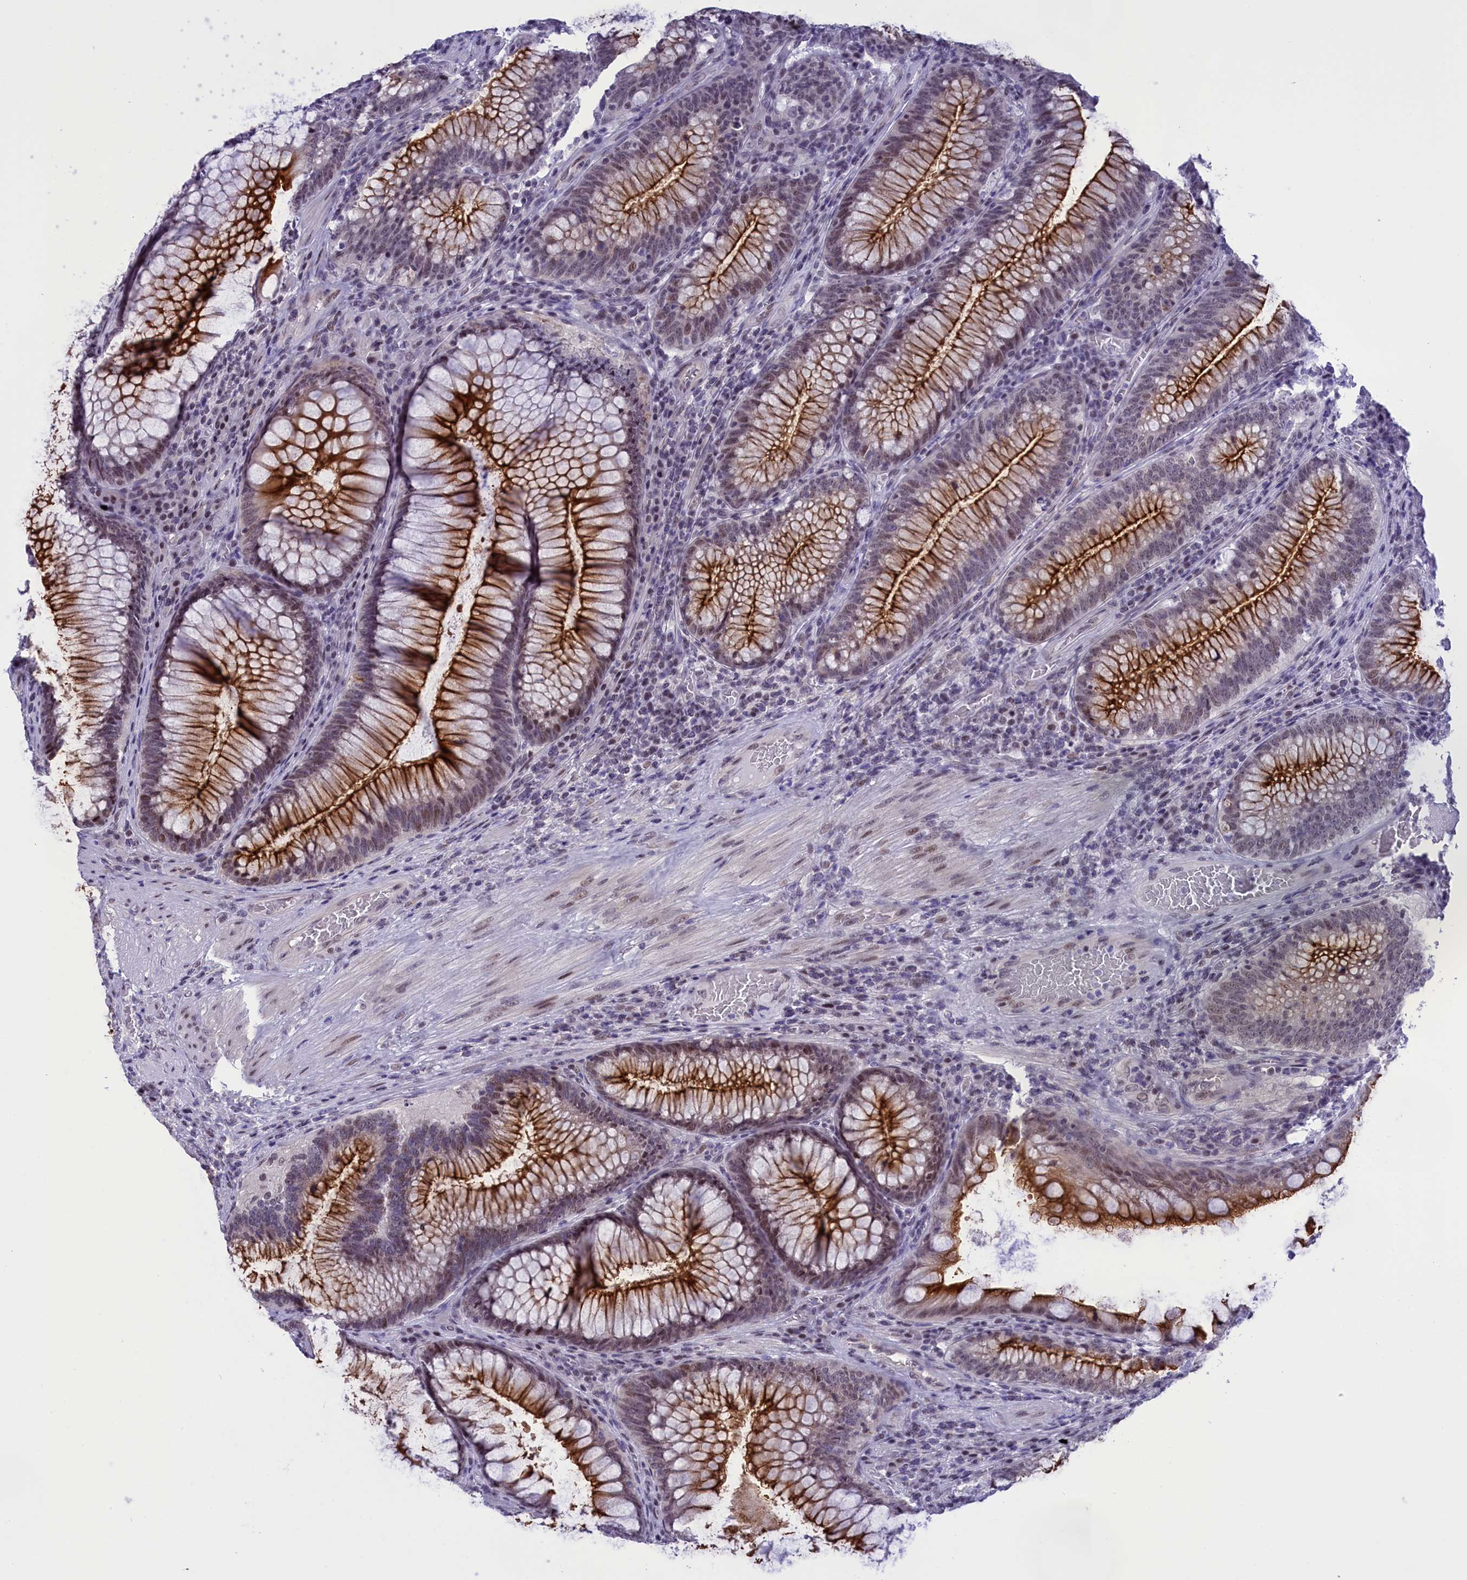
{"staining": {"intensity": "strong", "quantity": "25%-75%", "location": "cytoplasmic/membranous,nuclear"}, "tissue": "colorectal cancer", "cell_type": "Tumor cells", "image_type": "cancer", "snomed": [{"axis": "morphology", "description": "Normal tissue, NOS"}, {"axis": "topography", "description": "Colon"}], "caption": "Protein expression analysis of colorectal cancer reveals strong cytoplasmic/membranous and nuclear positivity in approximately 25%-75% of tumor cells.", "gene": "SPIRE2", "patient": {"sex": "female", "age": 82}}